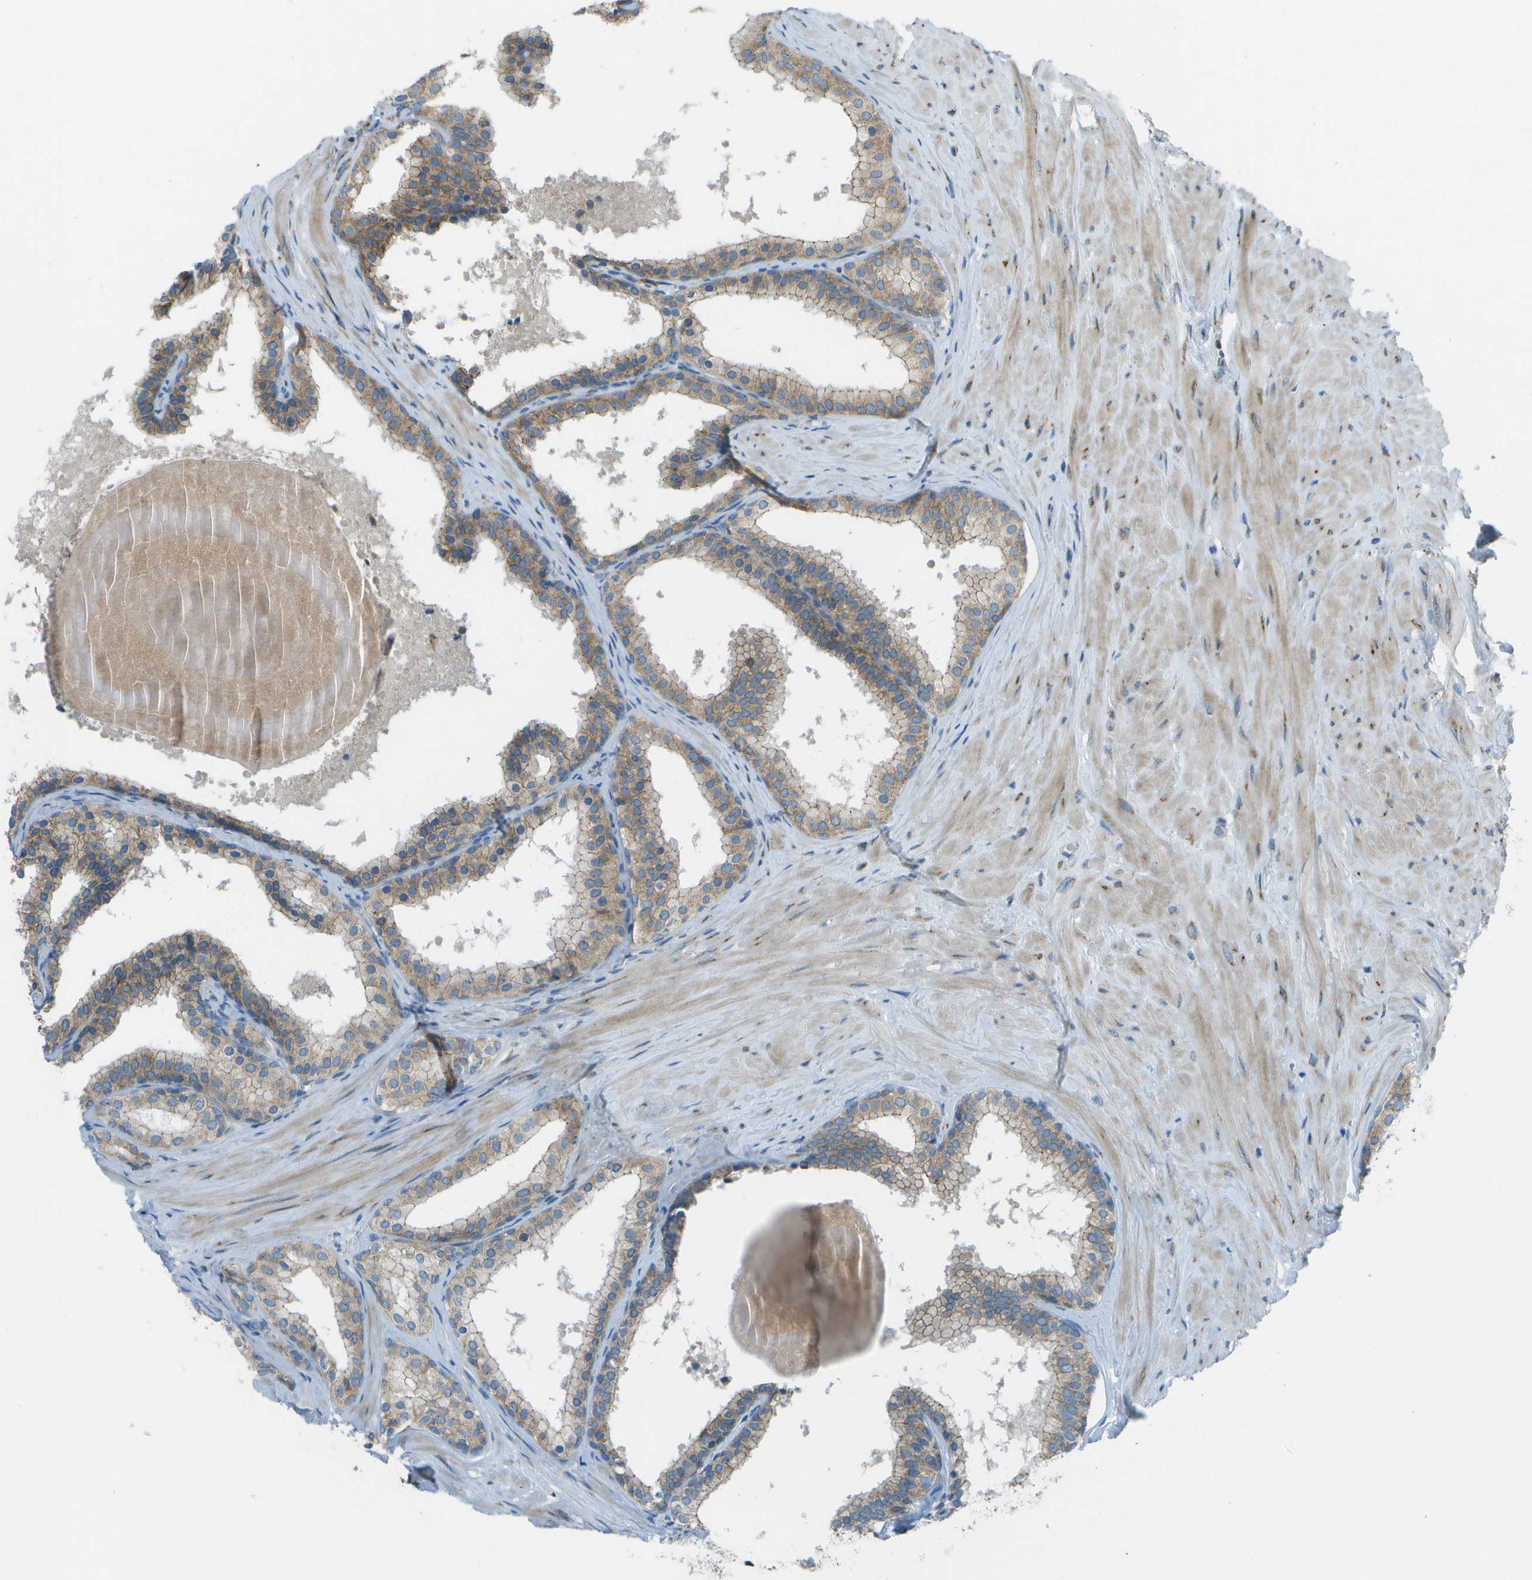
{"staining": {"intensity": "weak", "quantity": ">75%", "location": "cytoplasmic/membranous"}, "tissue": "prostate cancer", "cell_type": "Tumor cells", "image_type": "cancer", "snomed": [{"axis": "morphology", "description": "Adenocarcinoma, Low grade"}, {"axis": "topography", "description": "Prostate"}], "caption": "Tumor cells display low levels of weak cytoplasmic/membranous positivity in about >75% of cells in prostate adenocarcinoma (low-grade).", "gene": "KCTD3", "patient": {"sex": "male", "age": 69}}